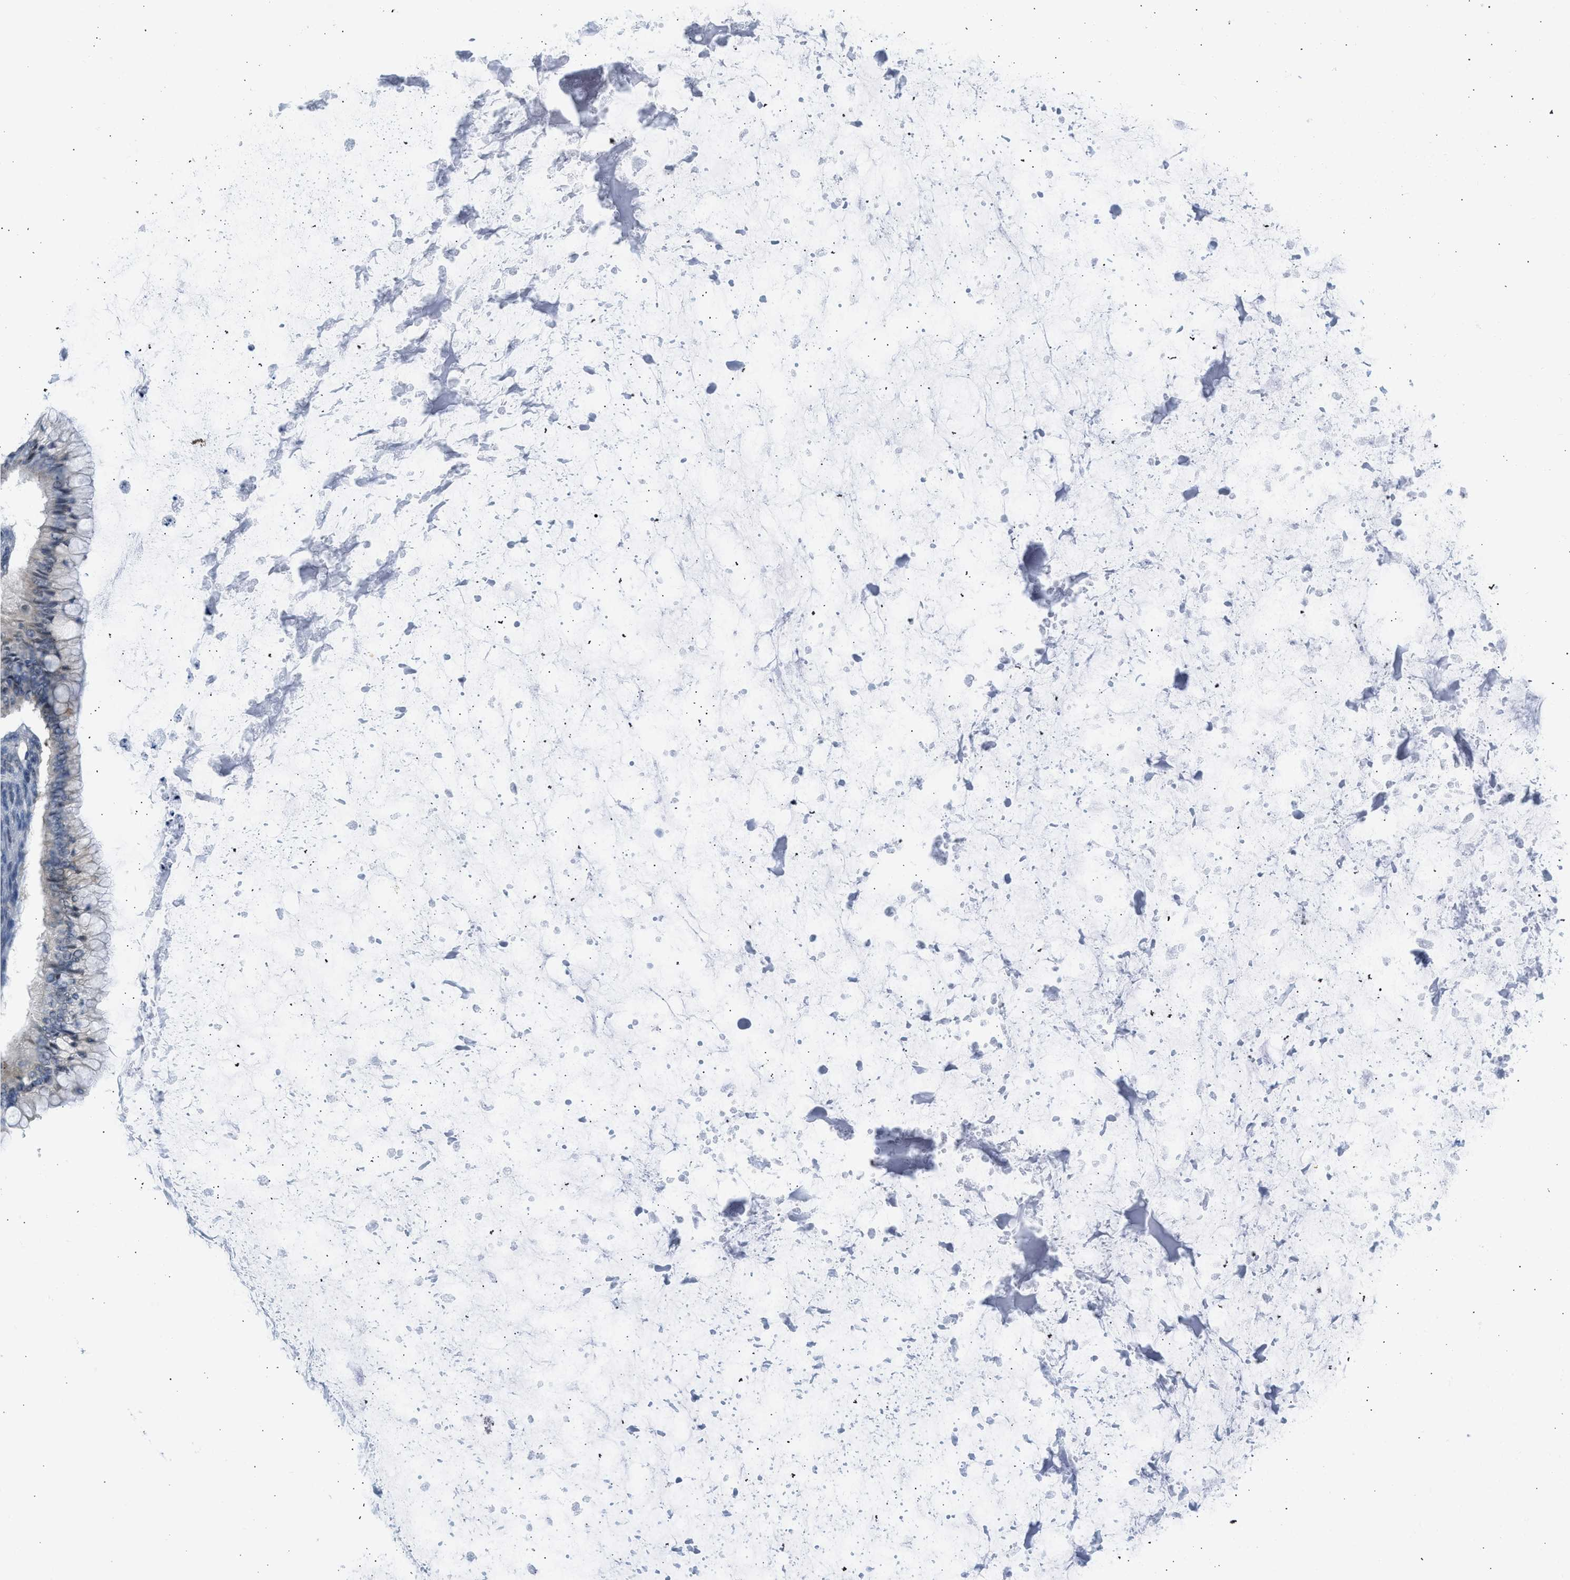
{"staining": {"intensity": "negative", "quantity": "none", "location": "none"}, "tissue": "ovarian cancer", "cell_type": "Tumor cells", "image_type": "cancer", "snomed": [{"axis": "morphology", "description": "Cystadenocarcinoma, mucinous, NOS"}, {"axis": "topography", "description": "Ovary"}], "caption": "The micrograph exhibits no staining of tumor cells in ovarian cancer (mucinous cystadenocarcinoma).", "gene": "OLIG3", "patient": {"sex": "female", "age": 57}}